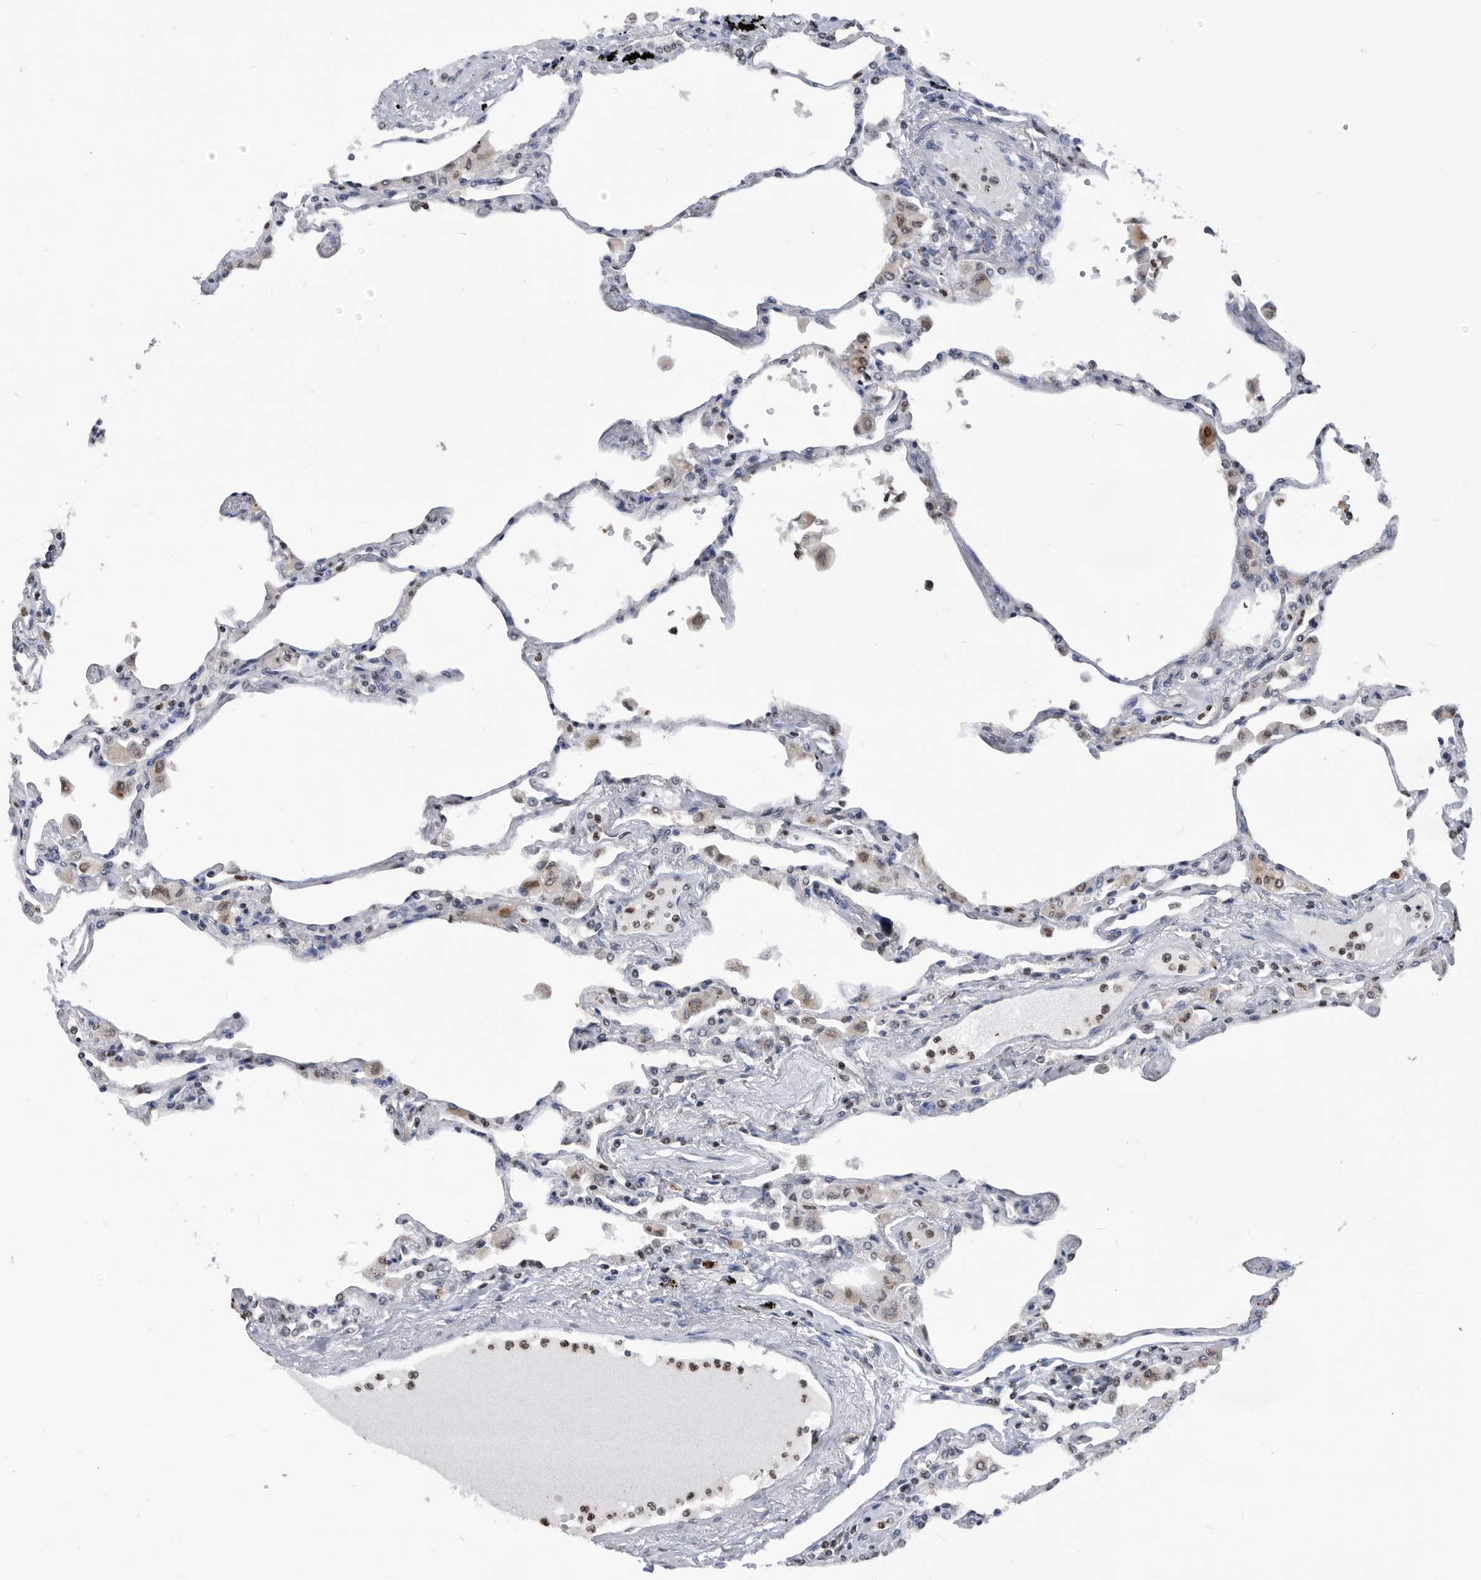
{"staining": {"intensity": "moderate", "quantity": "<25%", "location": "nuclear"}, "tissue": "lung", "cell_type": "Alveolar cells", "image_type": "normal", "snomed": [{"axis": "morphology", "description": "Normal tissue, NOS"}, {"axis": "topography", "description": "Bronchus"}, {"axis": "topography", "description": "Lung"}], "caption": "Immunohistochemical staining of normal lung demonstrates moderate nuclear protein expression in about <25% of alveolar cells. Nuclei are stained in blue.", "gene": "TSTD1", "patient": {"sex": "female", "age": 49}}